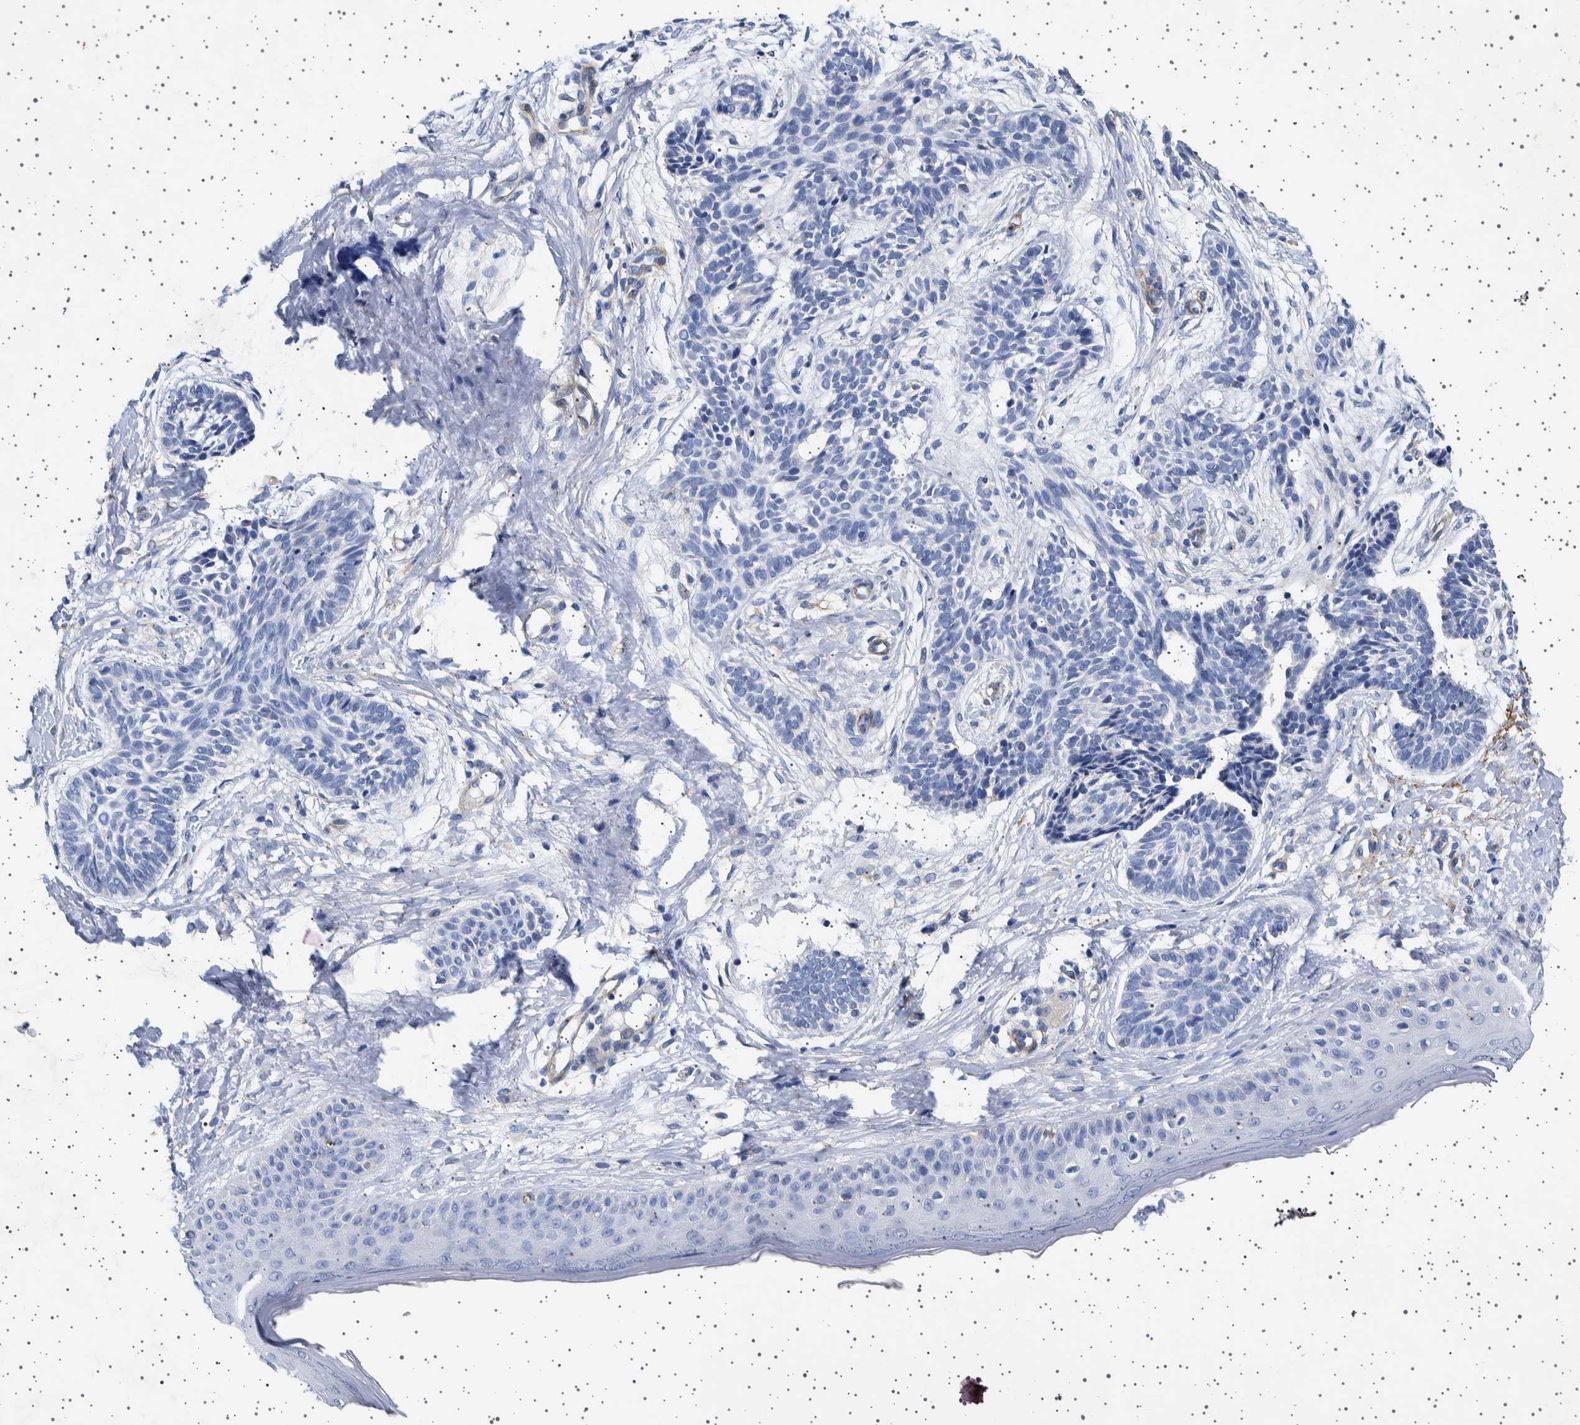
{"staining": {"intensity": "negative", "quantity": "none", "location": "none"}, "tissue": "skin cancer", "cell_type": "Tumor cells", "image_type": "cancer", "snomed": [{"axis": "morphology", "description": "Normal tissue, NOS"}, {"axis": "morphology", "description": "Basal cell carcinoma"}, {"axis": "topography", "description": "Skin"}], "caption": "There is no significant staining in tumor cells of skin cancer (basal cell carcinoma). (DAB IHC, high magnification).", "gene": "SEPTIN4", "patient": {"sex": "male", "age": 63}}